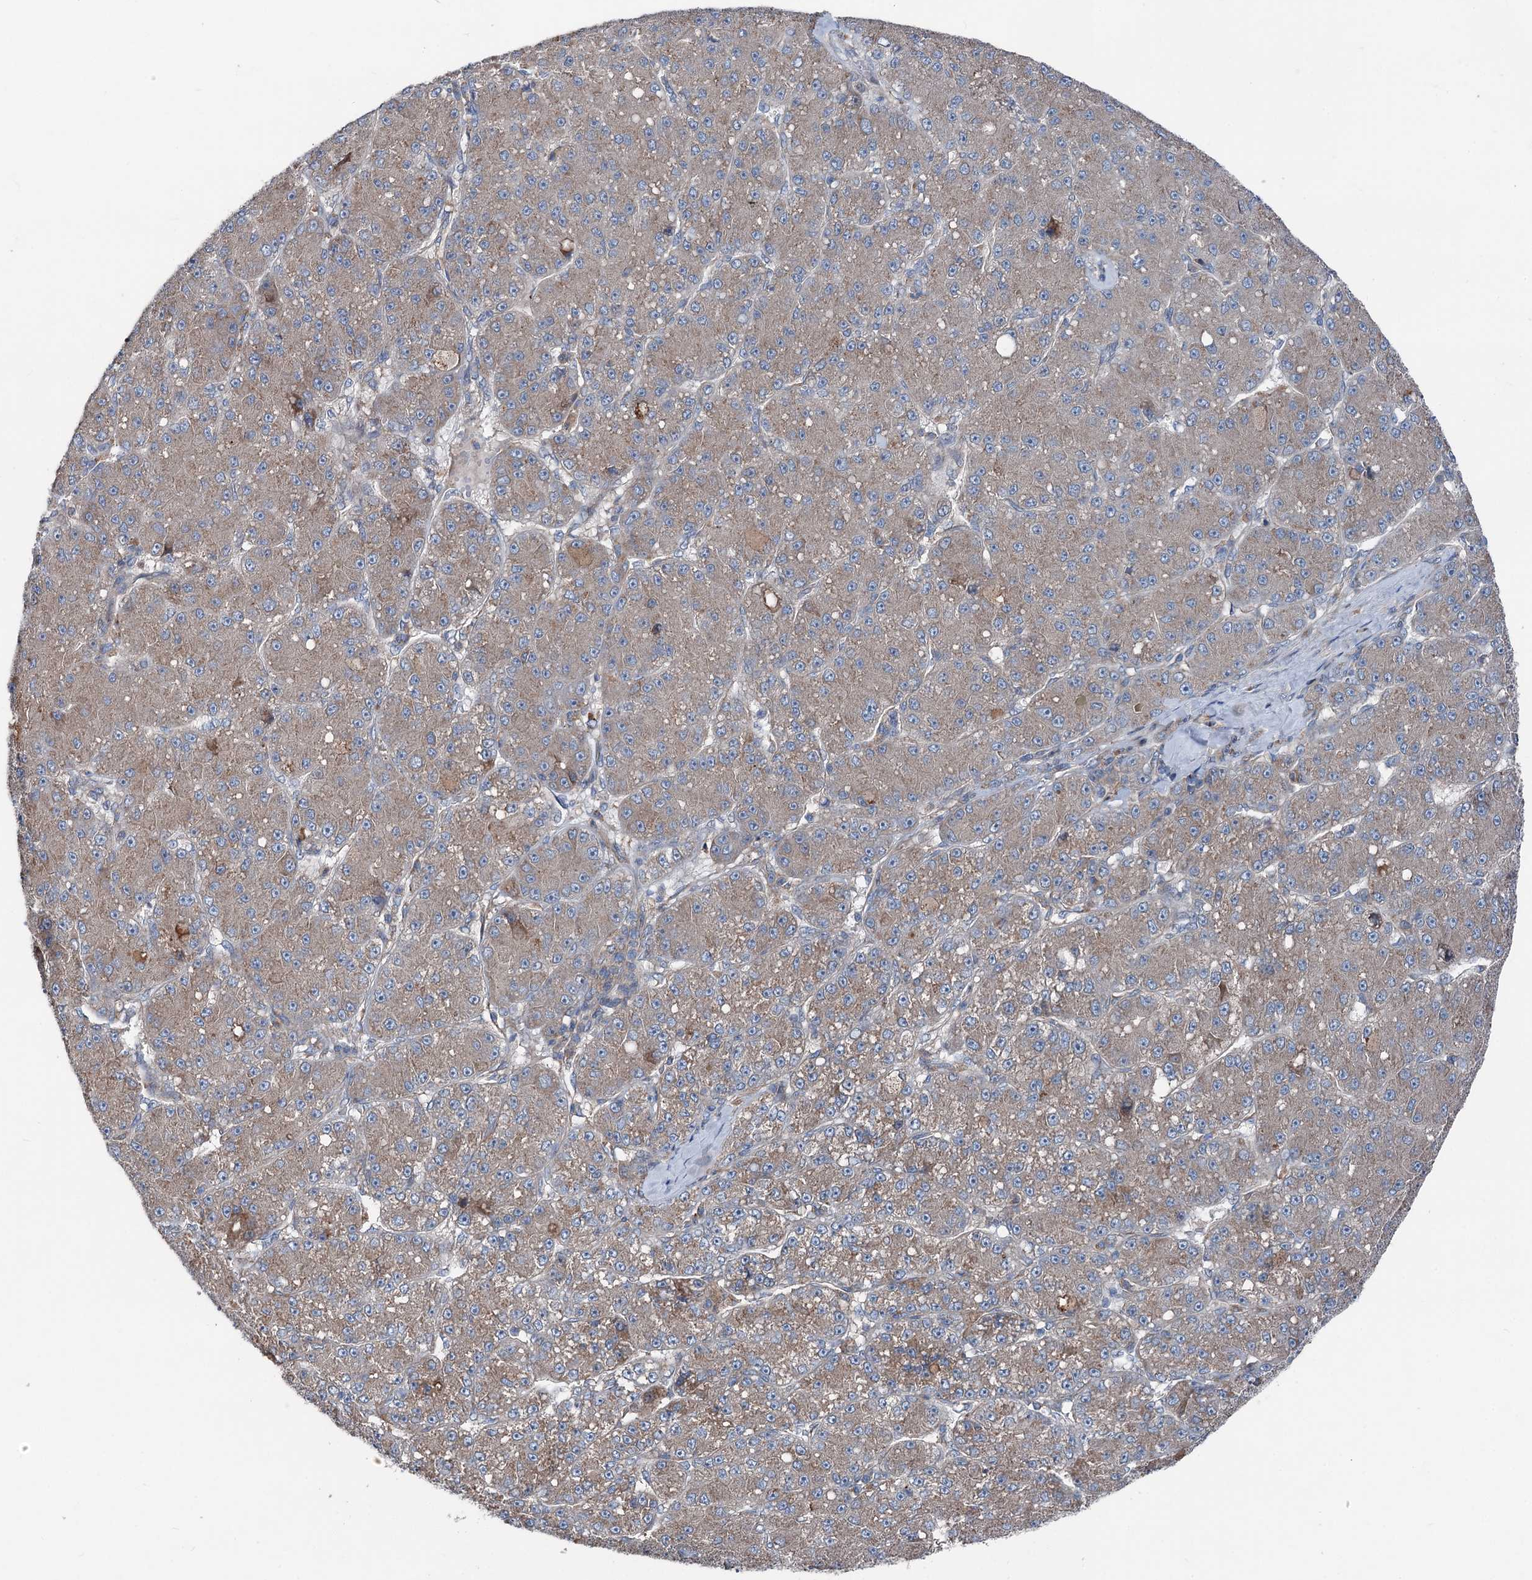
{"staining": {"intensity": "weak", "quantity": ">75%", "location": "cytoplasmic/membranous"}, "tissue": "liver cancer", "cell_type": "Tumor cells", "image_type": "cancer", "snomed": [{"axis": "morphology", "description": "Carcinoma, Hepatocellular, NOS"}, {"axis": "topography", "description": "Liver"}], "caption": "Immunohistochemical staining of liver hepatocellular carcinoma displays low levels of weak cytoplasmic/membranous protein positivity in about >75% of tumor cells. The staining was performed using DAB (3,3'-diaminobenzidine) to visualize the protein expression in brown, while the nuclei were stained in blue with hematoxylin (Magnification: 20x).", "gene": "RUFY1", "patient": {"sex": "male", "age": 67}}